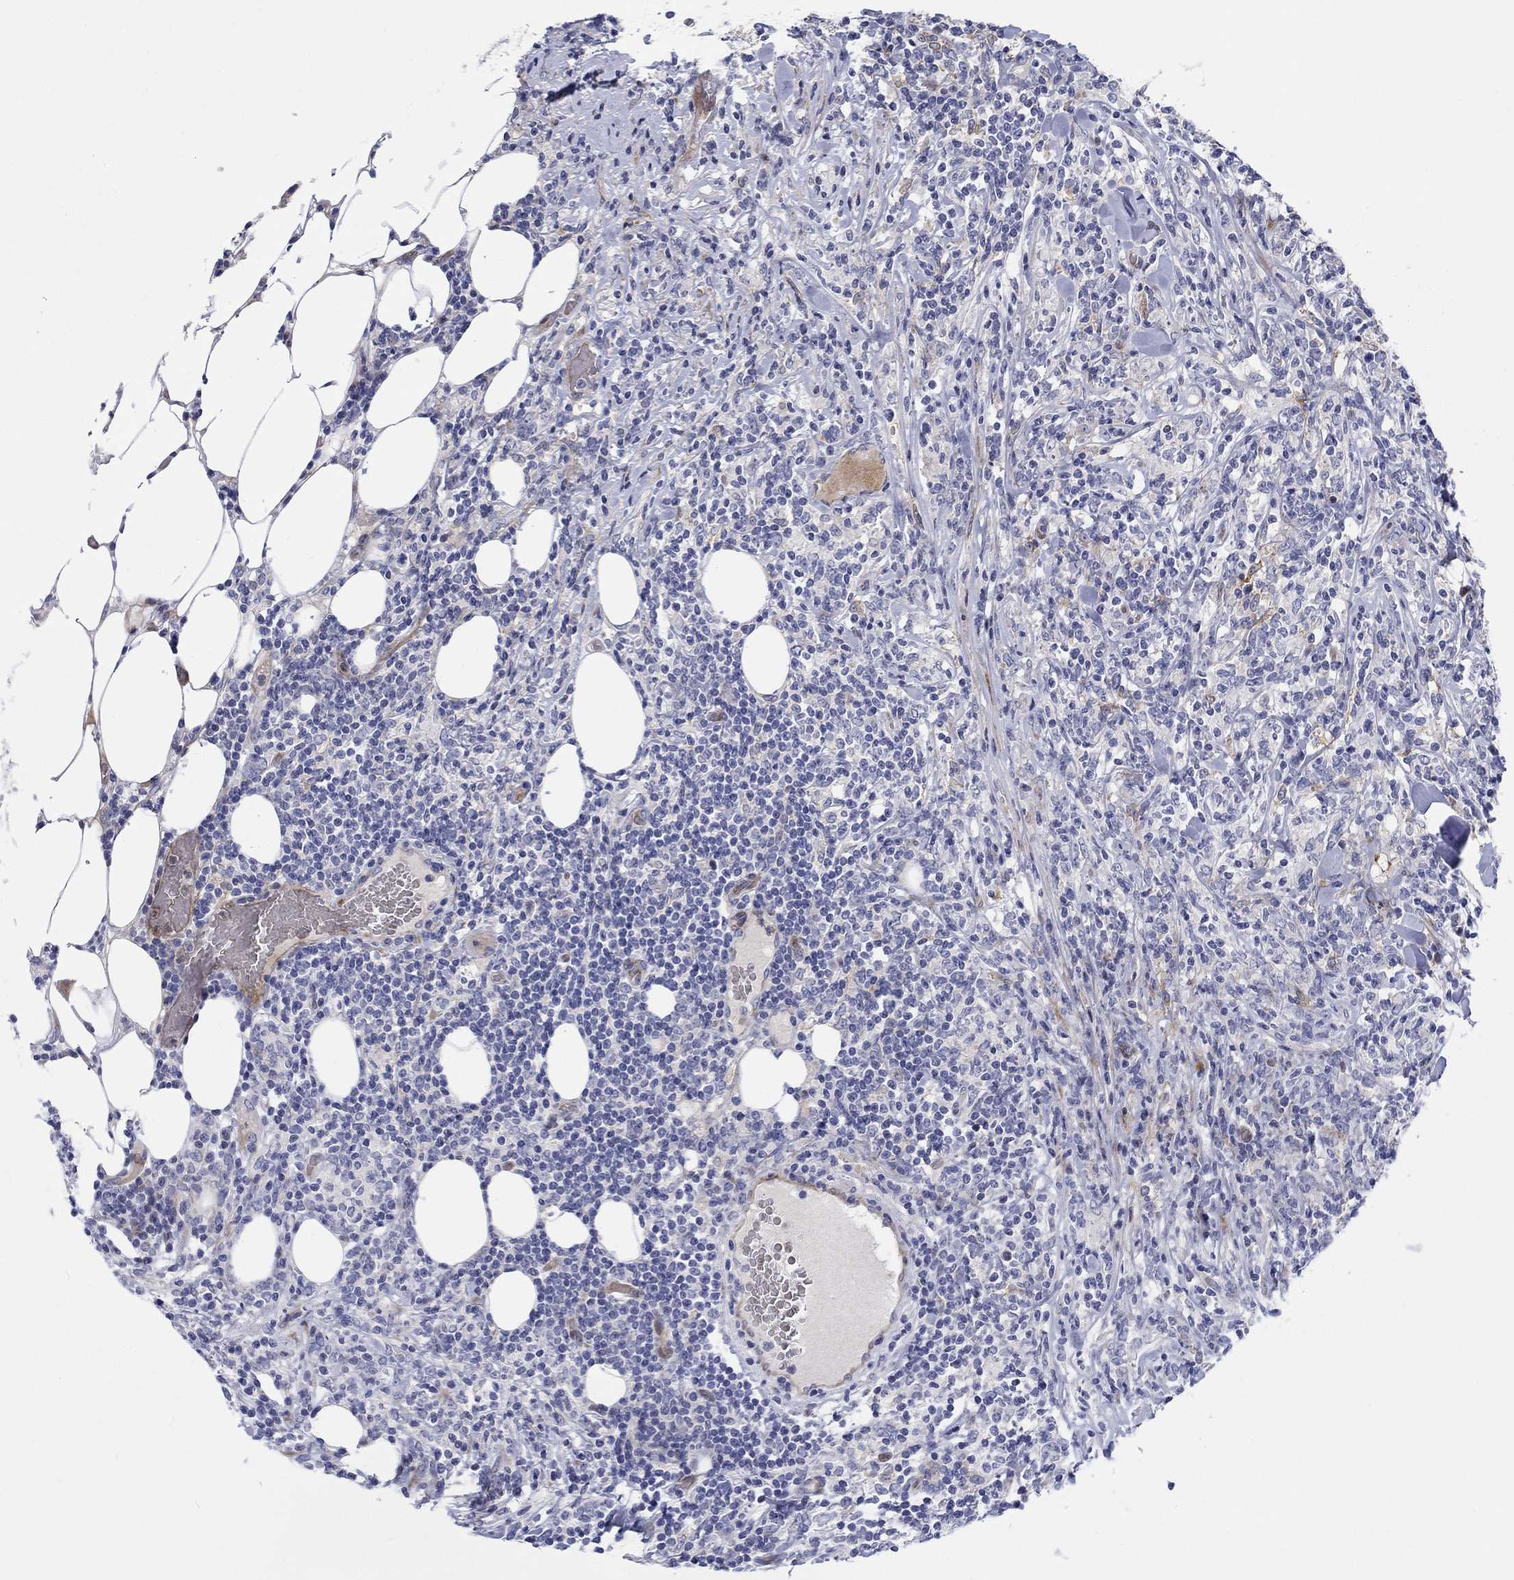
{"staining": {"intensity": "negative", "quantity": "none", "location": "none"}, "tissue": "lymphoma", "cell_type": "Tumor cells", "image_type": "cancer", "snomed": [{"axis": "morphology", "description": "Malignant lymphoma, non-Hodgkin's type, High grade"}, {"axis": "topography", "description": "Lymph node"}], "caption": "Immunohistochemistry (IHC) micrograph of neoplastic tissue: lymphoma stained with DAB (3,3'-diaminobenzidine) reveals no significant protein expression in tumor cells.", "gene": "ARHGAP36", "patient": {"sex": "female", "age": 84}}